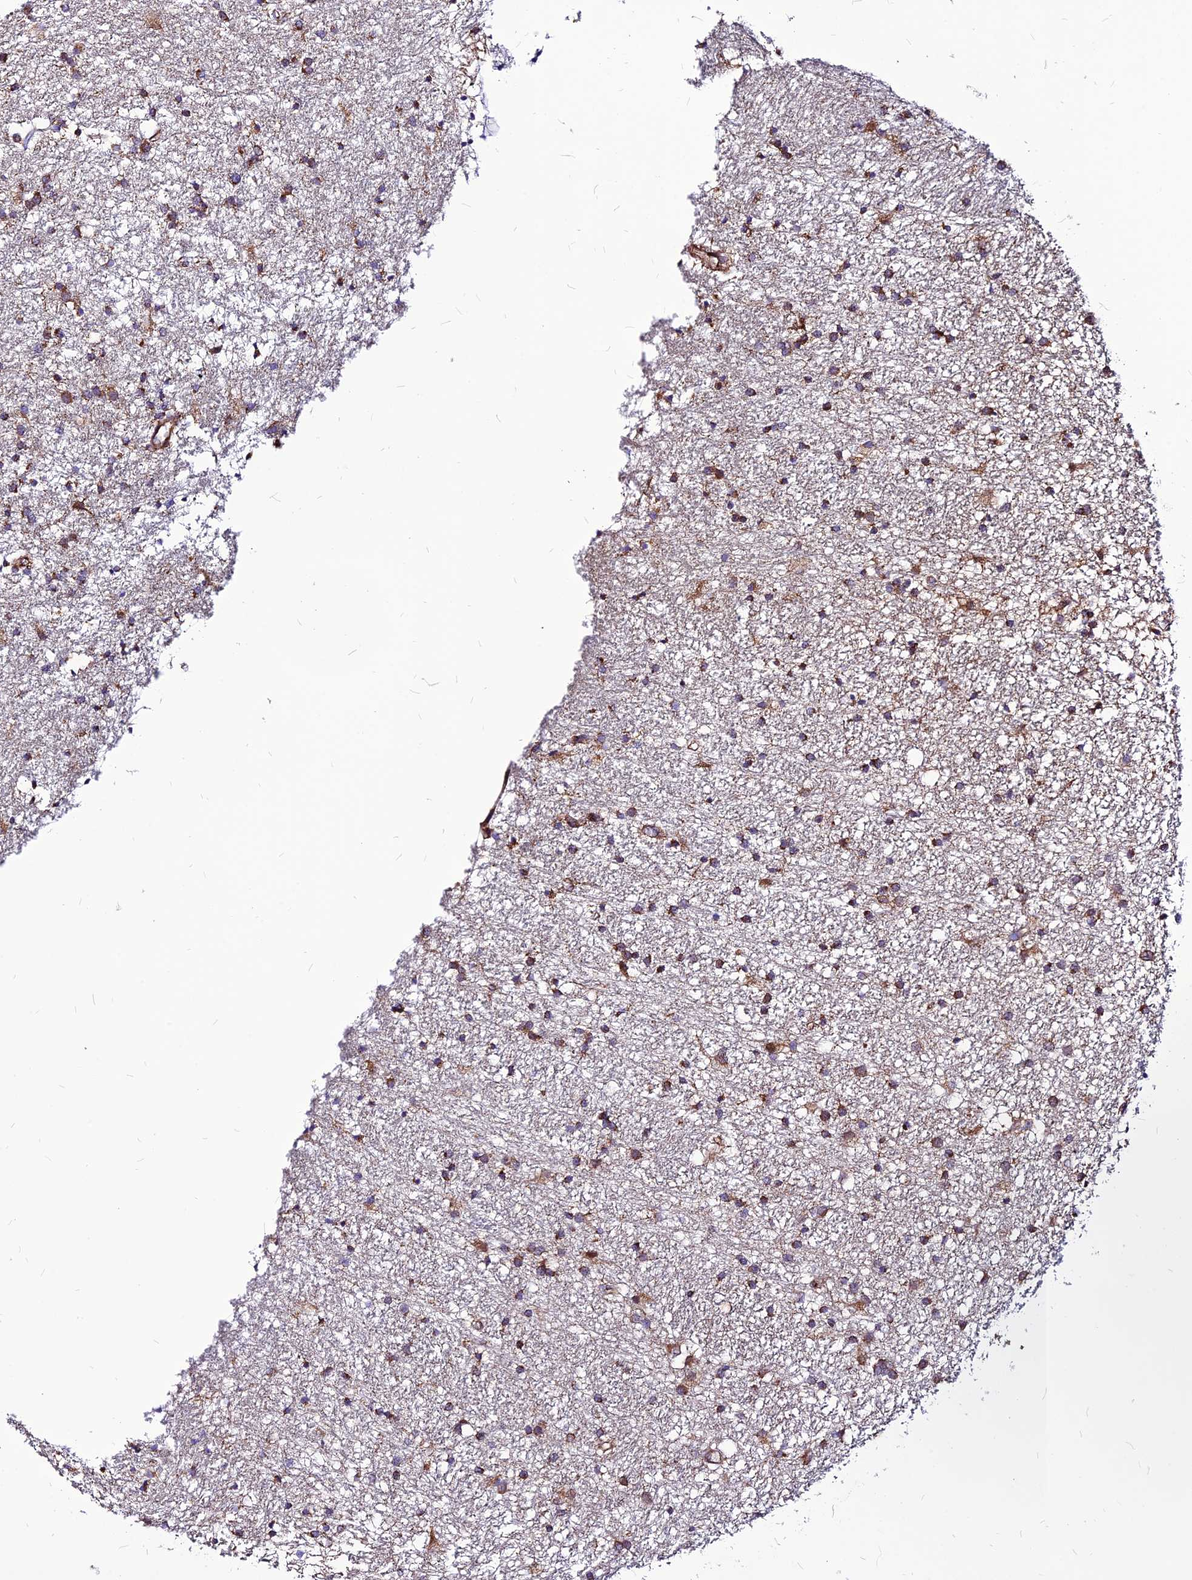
{"staining": {"intensity": "moderate", "quantity": "25%-75%", "location": "cytoplasmic/membranous"}, "tissue": "glioma", "cell_type": "Tumor cells", "image_type": "cancer", "snomed": [{"axis": "morphology", "description": "Glioma, malignant, High grade"}, {"axis": "topography", "description": "Brain"}], "caption": "Protein staining of malignant glioma (high-grade) tissue demonstrates moderate cytoplasmic/membranous positivity in about 25%-75% of tumor cells. (DAB = brown stain, brightfield microscopy at high magnification).", "gene": "ECI1", "patient": {"sex": "male", "age": 77}}